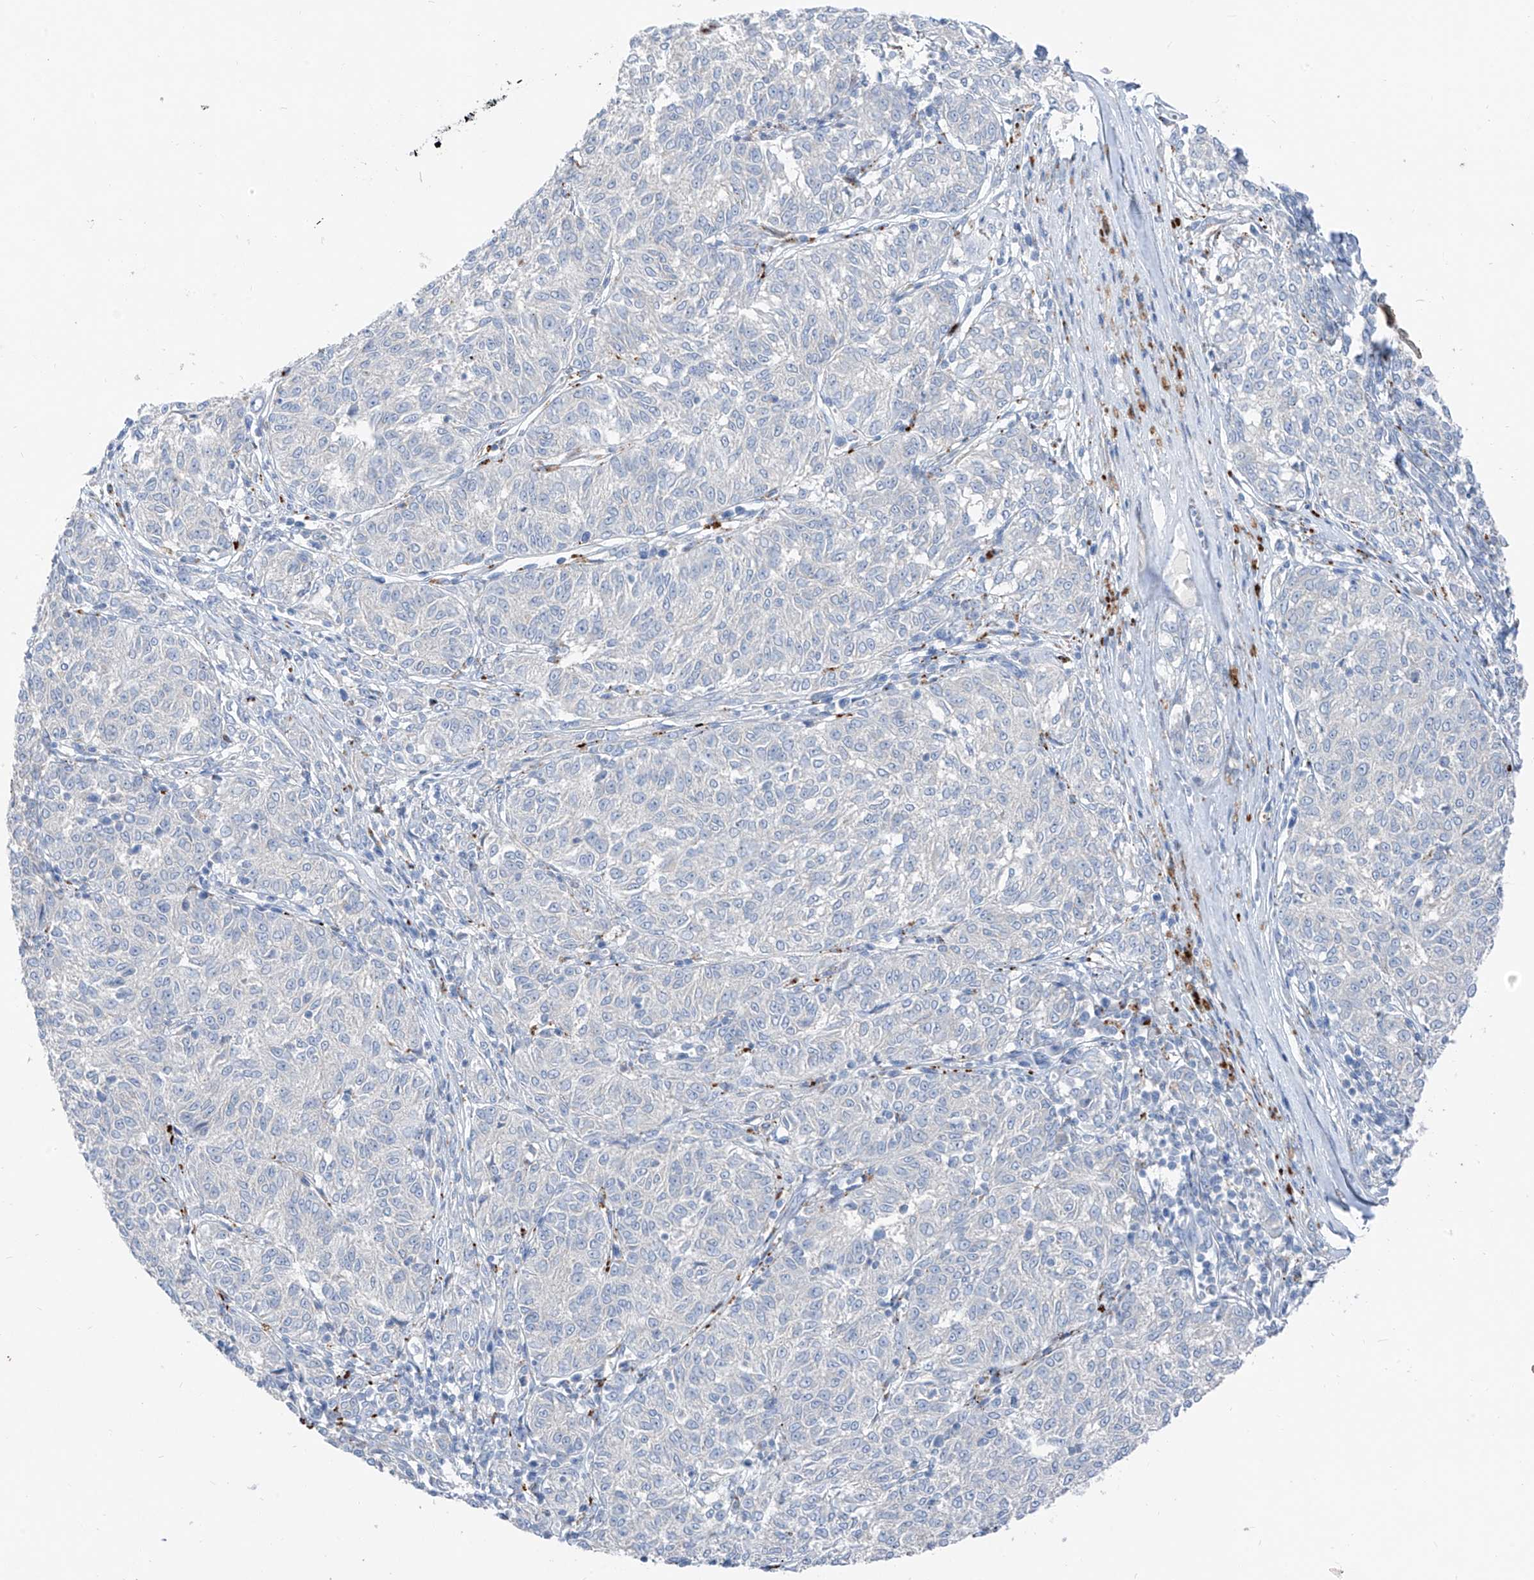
{"staining": {"intensity": "negative", "quantity": "none", "location": "none"}, "tissue": "melanoma", "cell_type": "Tumor cells", "image_type": "cancer", "snomed": [{"axis": "morphology", "description": "Malignant melanoma, NOS"}, {"axis": "topography", "description": "Skin"}], "caption": "High magnification brightfield microscopy of melanoma stained with DAB (3,3'-diaminobenzidine) (brown) and counterstained with hematoxylin (blue): tumor cells show no significant positivity.", "gene": "GPR137C", "patient": {"sex": "female", "age": 72}}